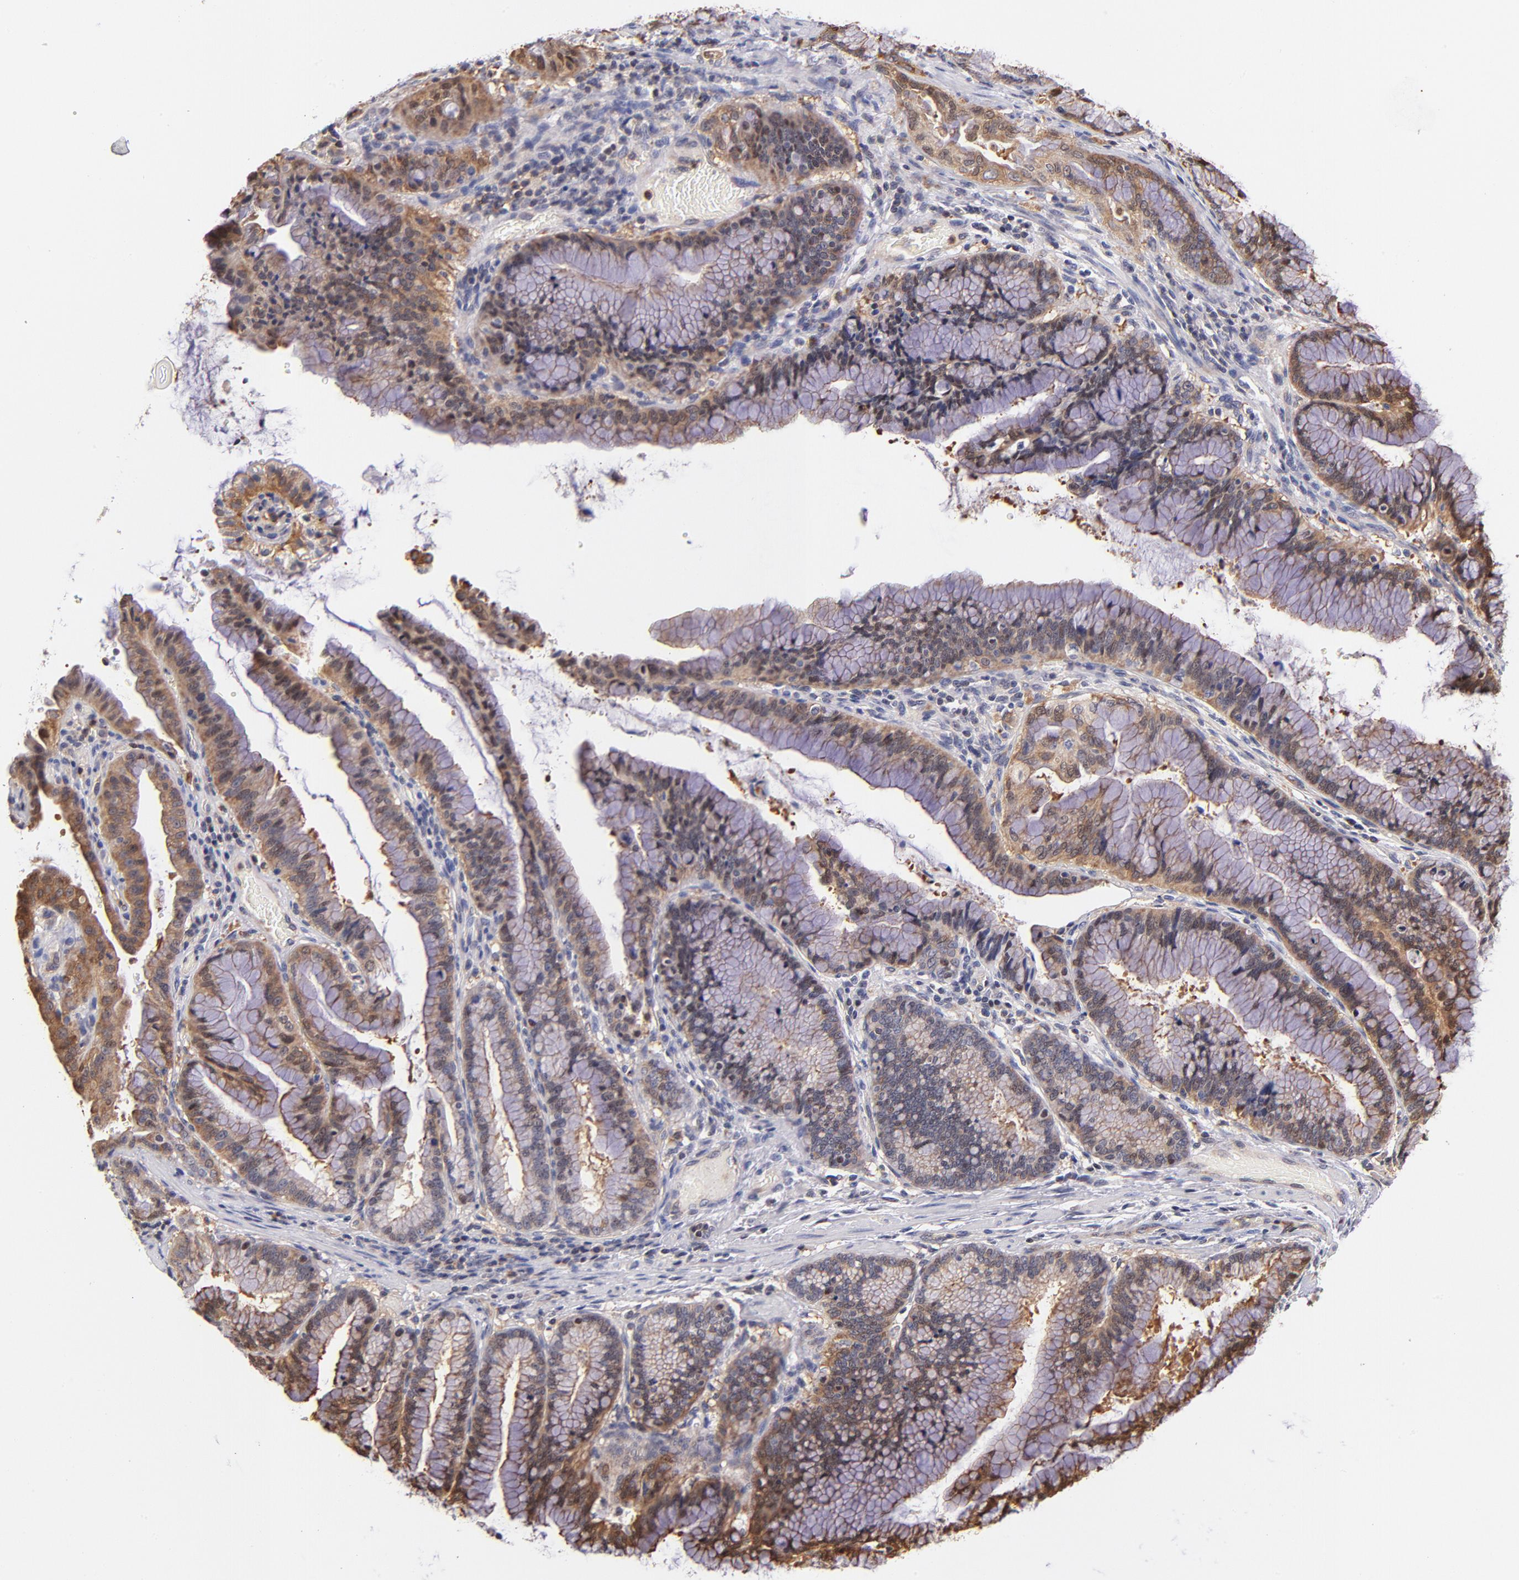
{"staining": {"intensity": "moderate", "quantity": ">75%", "location": "cytoplasmic/membranous,nuclear"}, "tissue": "pancreatic cancer", "cell_type": "Tumor cells", "image_type": "cancer", "snomed": [{"axis": "morphology", "description": "Adenocarcinoma, NOS"}, {"axis": "topography", "description": "Pancreas"}], "caption": "Pancreatic cancer (adenocarcinoma) stained with DAB (3,3'-diaminobenzidine) immunohistochemistry reveals medium levels of moderate cytoplasmic/membranous and nuclear expression in approximately >75% of tumor cells.", "gene": "YWHAB", "patient": {"sex": "female", "age": 64}}